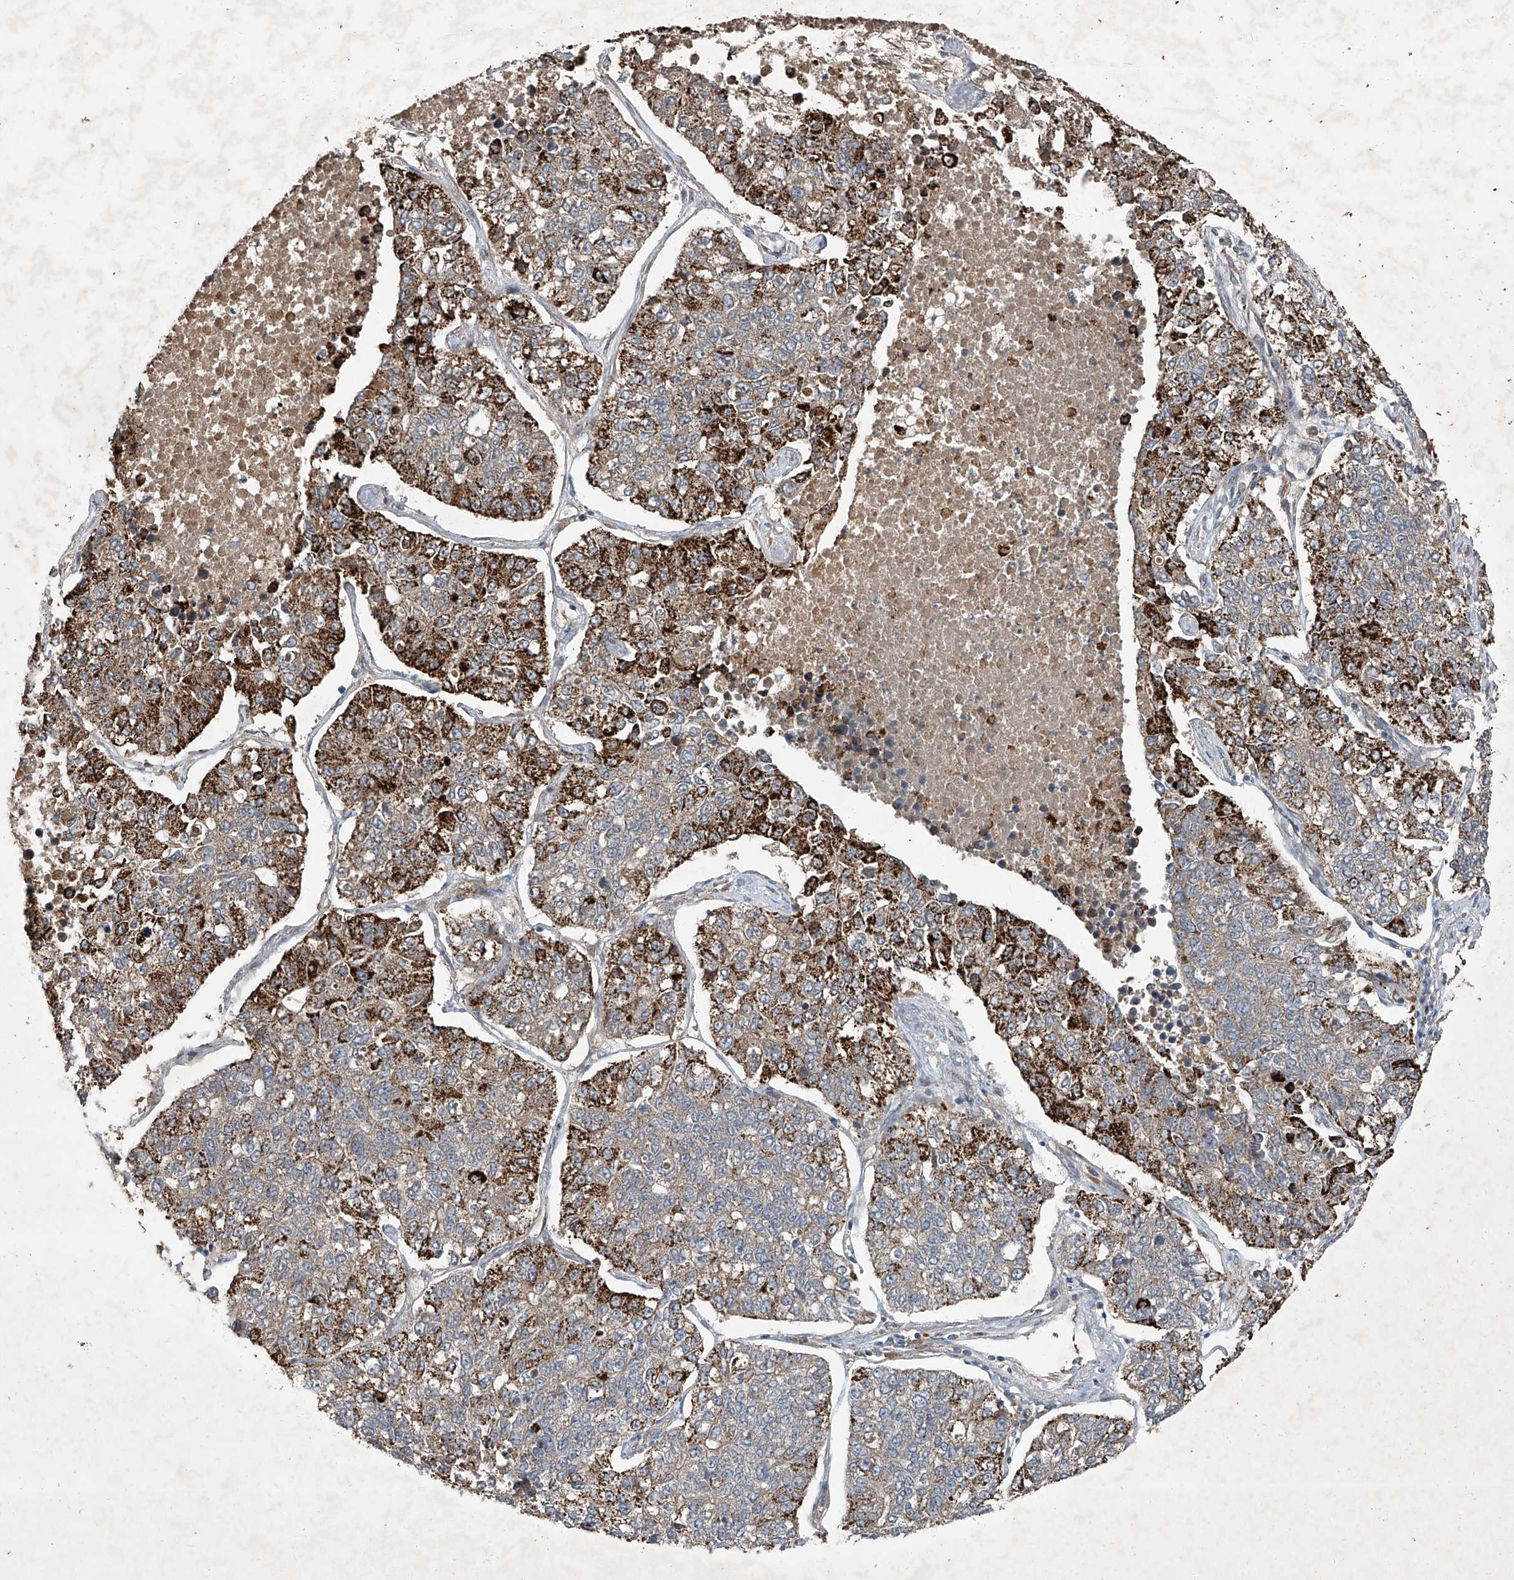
{"staining": {"intensity": "strong", "quantity": "25%-75%", "location": "cytoplasmic/membranous"}, "tissue": "lung cancer", "cell_type": "Tumor cells", "image_type": "cancer", "snomed": [{"axis": "morphology", "description": "Adenocarcinoma, NOS"}, {"axis": "topography", "description": "Lung"}], "caption": "DAB immunohistochemical staining of human lung adenocarcinoma displays strong cytoplasmic/membranous protein positivity in approximately 25%-75% of tumor cells. (Brightfield microscopy of DAB IHC at high magnification).", "gene": "CCN1", "patient": {"sex": "male", "age": 49}}